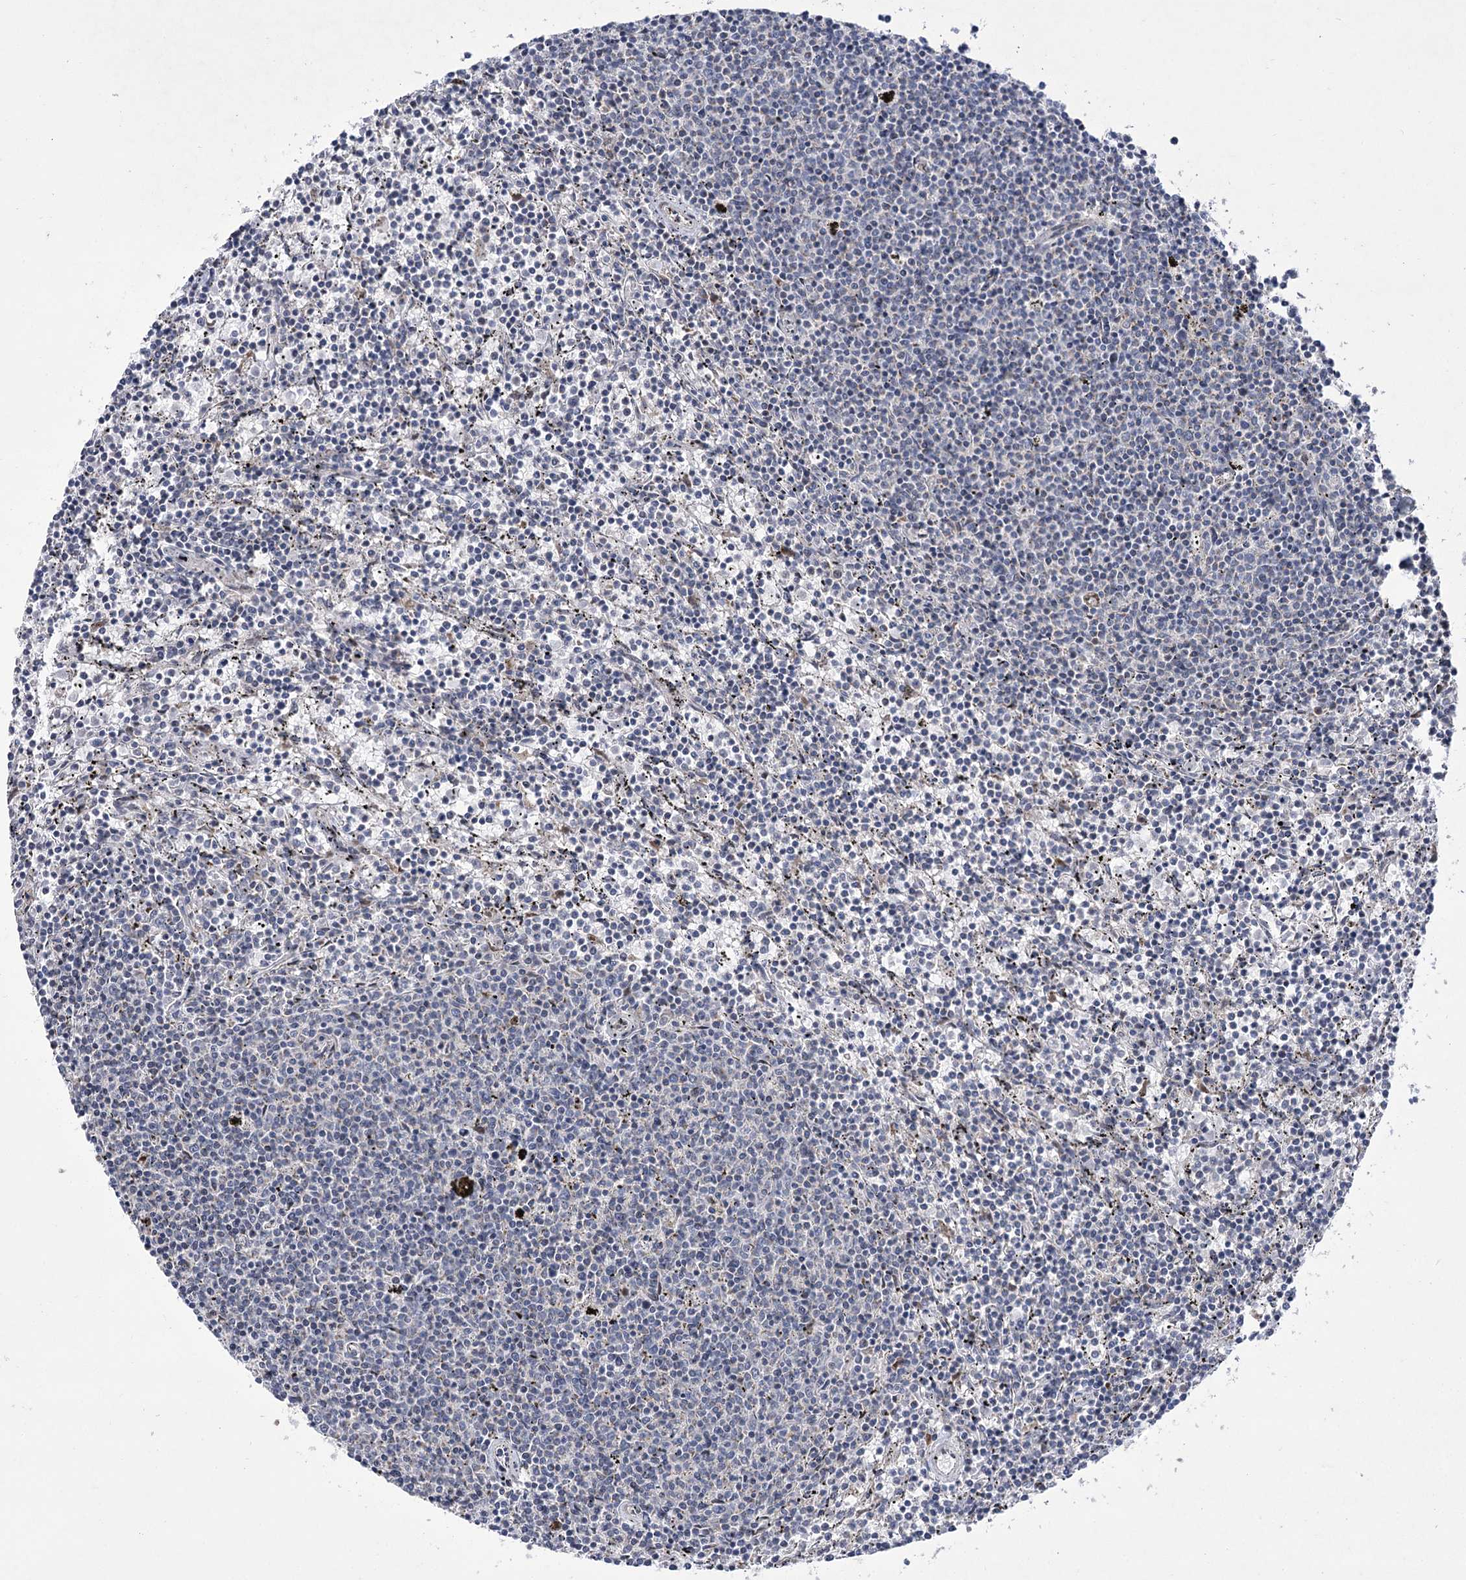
{"staining": {"intensity": "negative", "quantity": "none", "location": "none"}, "tissue": "lymphoma", "cell_type": "Tumor cells", "image_type": "cancer", "snomed": [{"axis": "morphology", "description": "Malignant lymphoma, non-Hodgkin's type, Low grade"}, {"axis": "topography", "description": "Spleen"}], "caption": "This is an immunohistochemistry histopathology image of low-grade malignant lymphoma, non-Hodgkin's type. There is no staining in tumor cells.", "gene": "PDHB", "patient": {"sex": "female", "age": 50}}